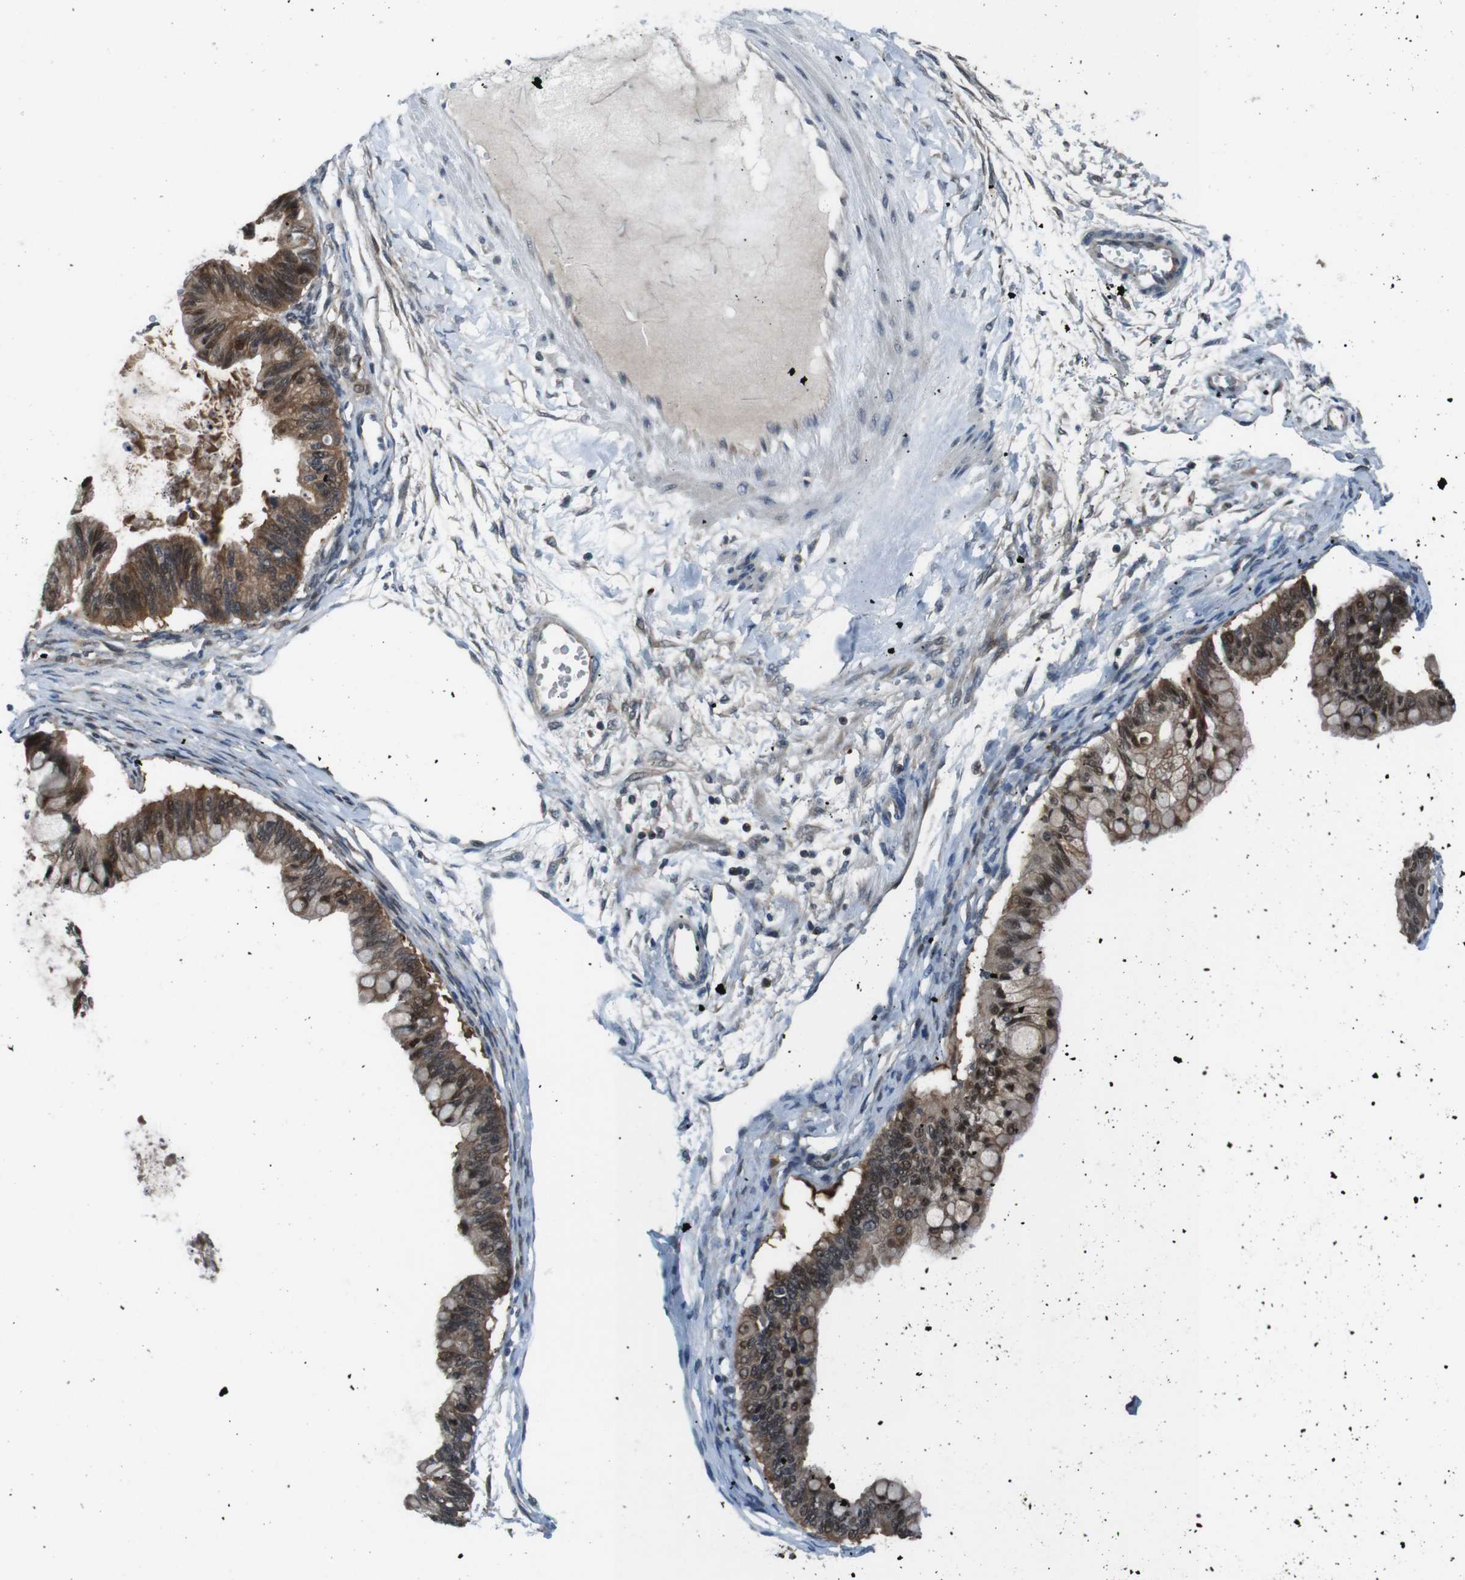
{"staining": {"intensity": "strong", "quantity": ">75%", "location": "cytoplasmic/membranous,nuclear"}, "tissue": "ovarian cancer", "cell_type": "Tumor cells", "image_type": "cancer", "snomed": [{"axis": "morphology", "description": "Cystadenocarcinoma, mucinous, NOS"}, {"axis": "topography", "description": "Ovary"}], "caption": "A micrograph of human mucinous cystadenocarcinoma (ovarian) stained for a protein exhibits strong cytoplasmic/membranous and nuclear brown staining in tumor cells.", "gene": "LRP5", "patient": {"sex": "female", "age": 57}}